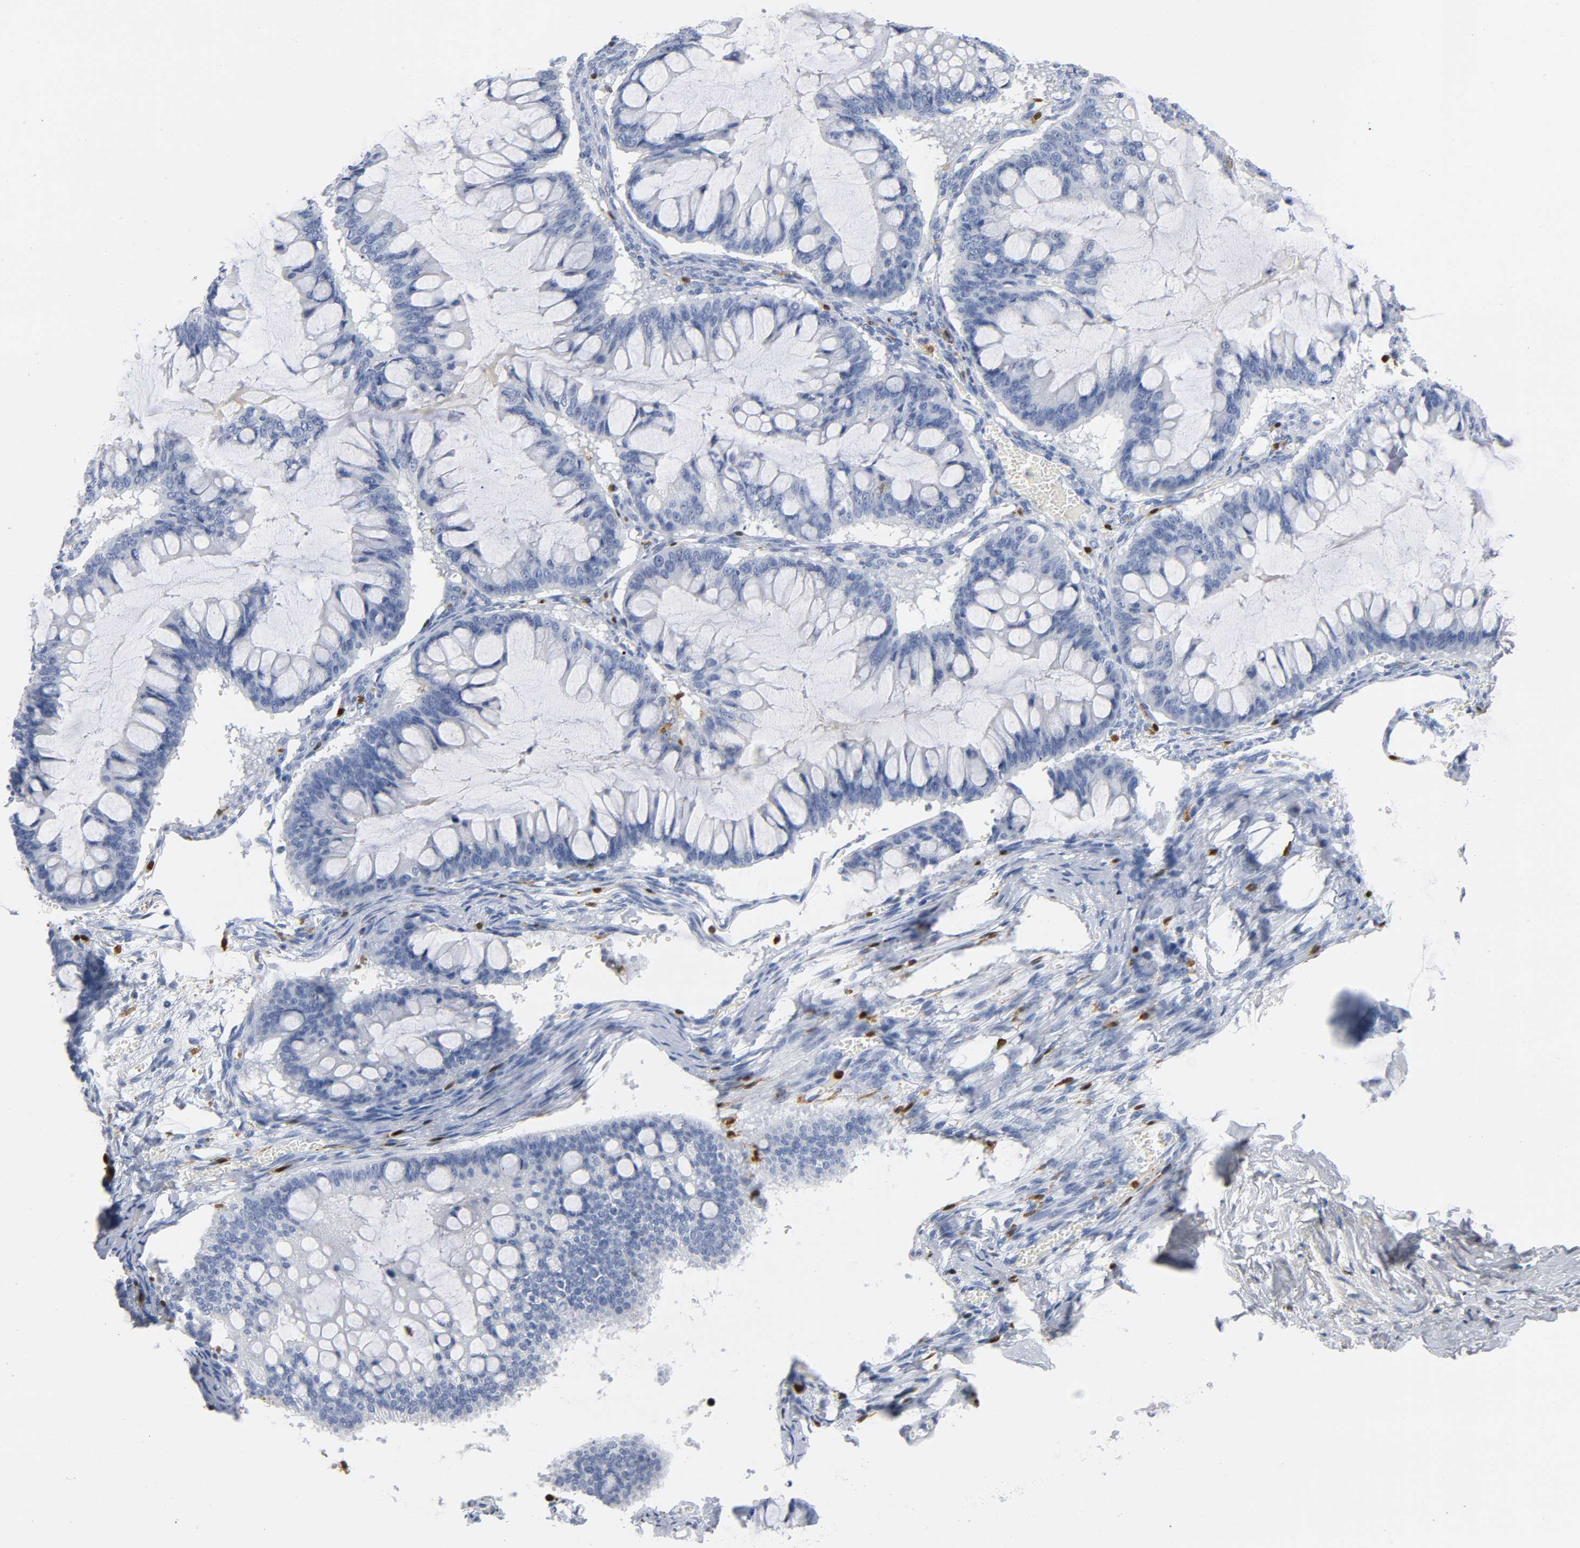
{"staining": {"intensity": "negative", "quantity": "none", "location": "none"}, "tissue": "ovarian cancer", "cell_type": "Tumor cells", "image_type": "cancer", "snomed": [{"axis": "morphology", "description": "Cystadenocarcinoma, mucinous, NOS"}, {"axis": "topography", "description": "Ovary"}], "caption": "Photomicrograph shows no protein positivity in tumor cells of ovarian cancer tissue.", "gene": "DOK2", "patient": {"sex": "female", "age": 73}}